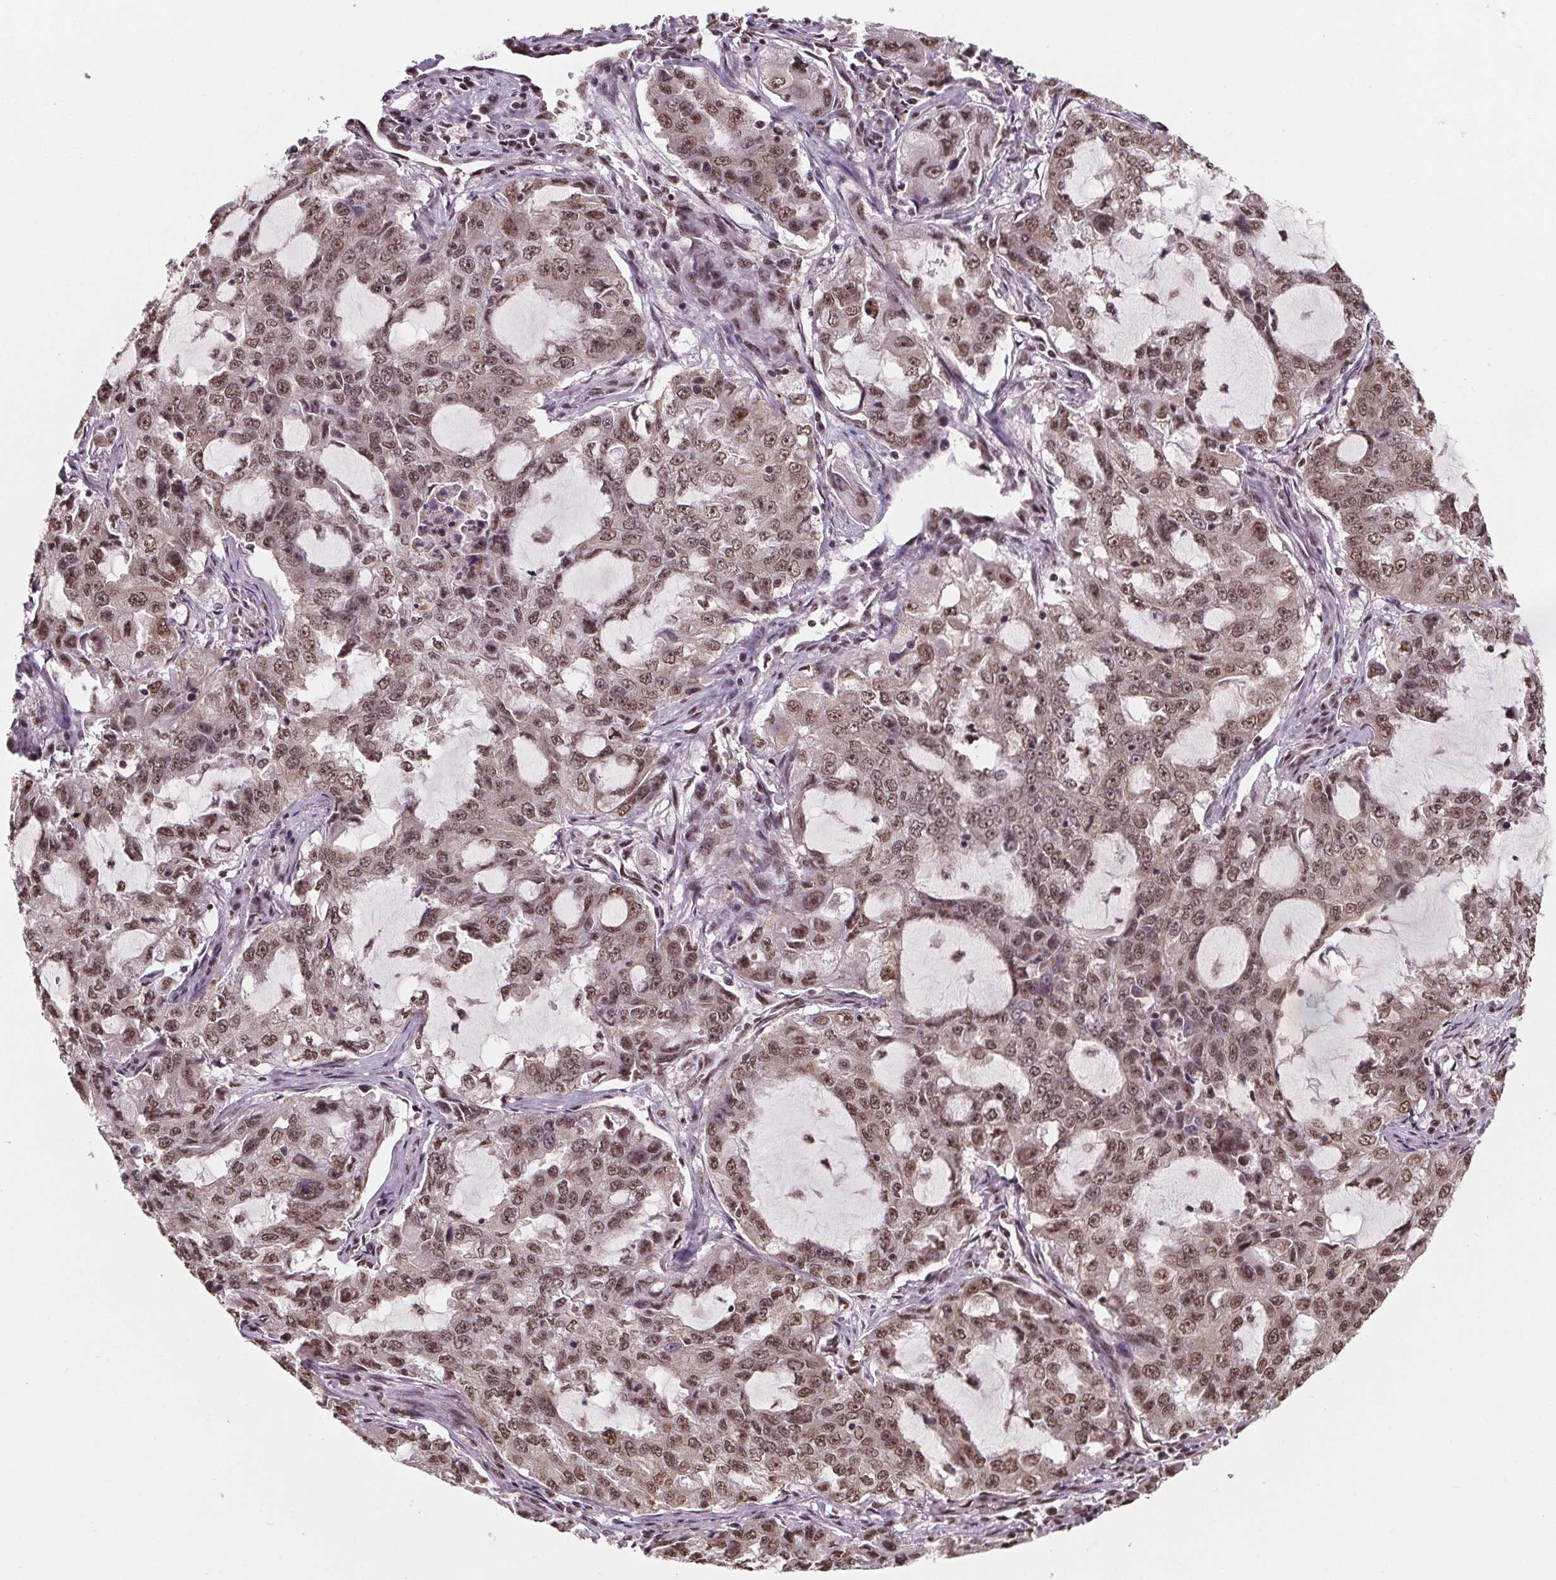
{"staining": {"intensity": "moderate", "quantity": ">75%", "location": "nuclear"}, "tissue": "lung cancer", "cell_type": "Tumor cells", "image_type": "cancer", "snomed": [{"axis": "morphology", "description": "Adenocarcinoma, NOS"}, {"axis": "topography", "description": "Lung"}], "caption": "A histopathology image of lung cancer stained for a protein displays moderate nuclear brown staining in tumor cells.", "gene": "JARID2", "patient": {"sex": "female", "age": 61}}